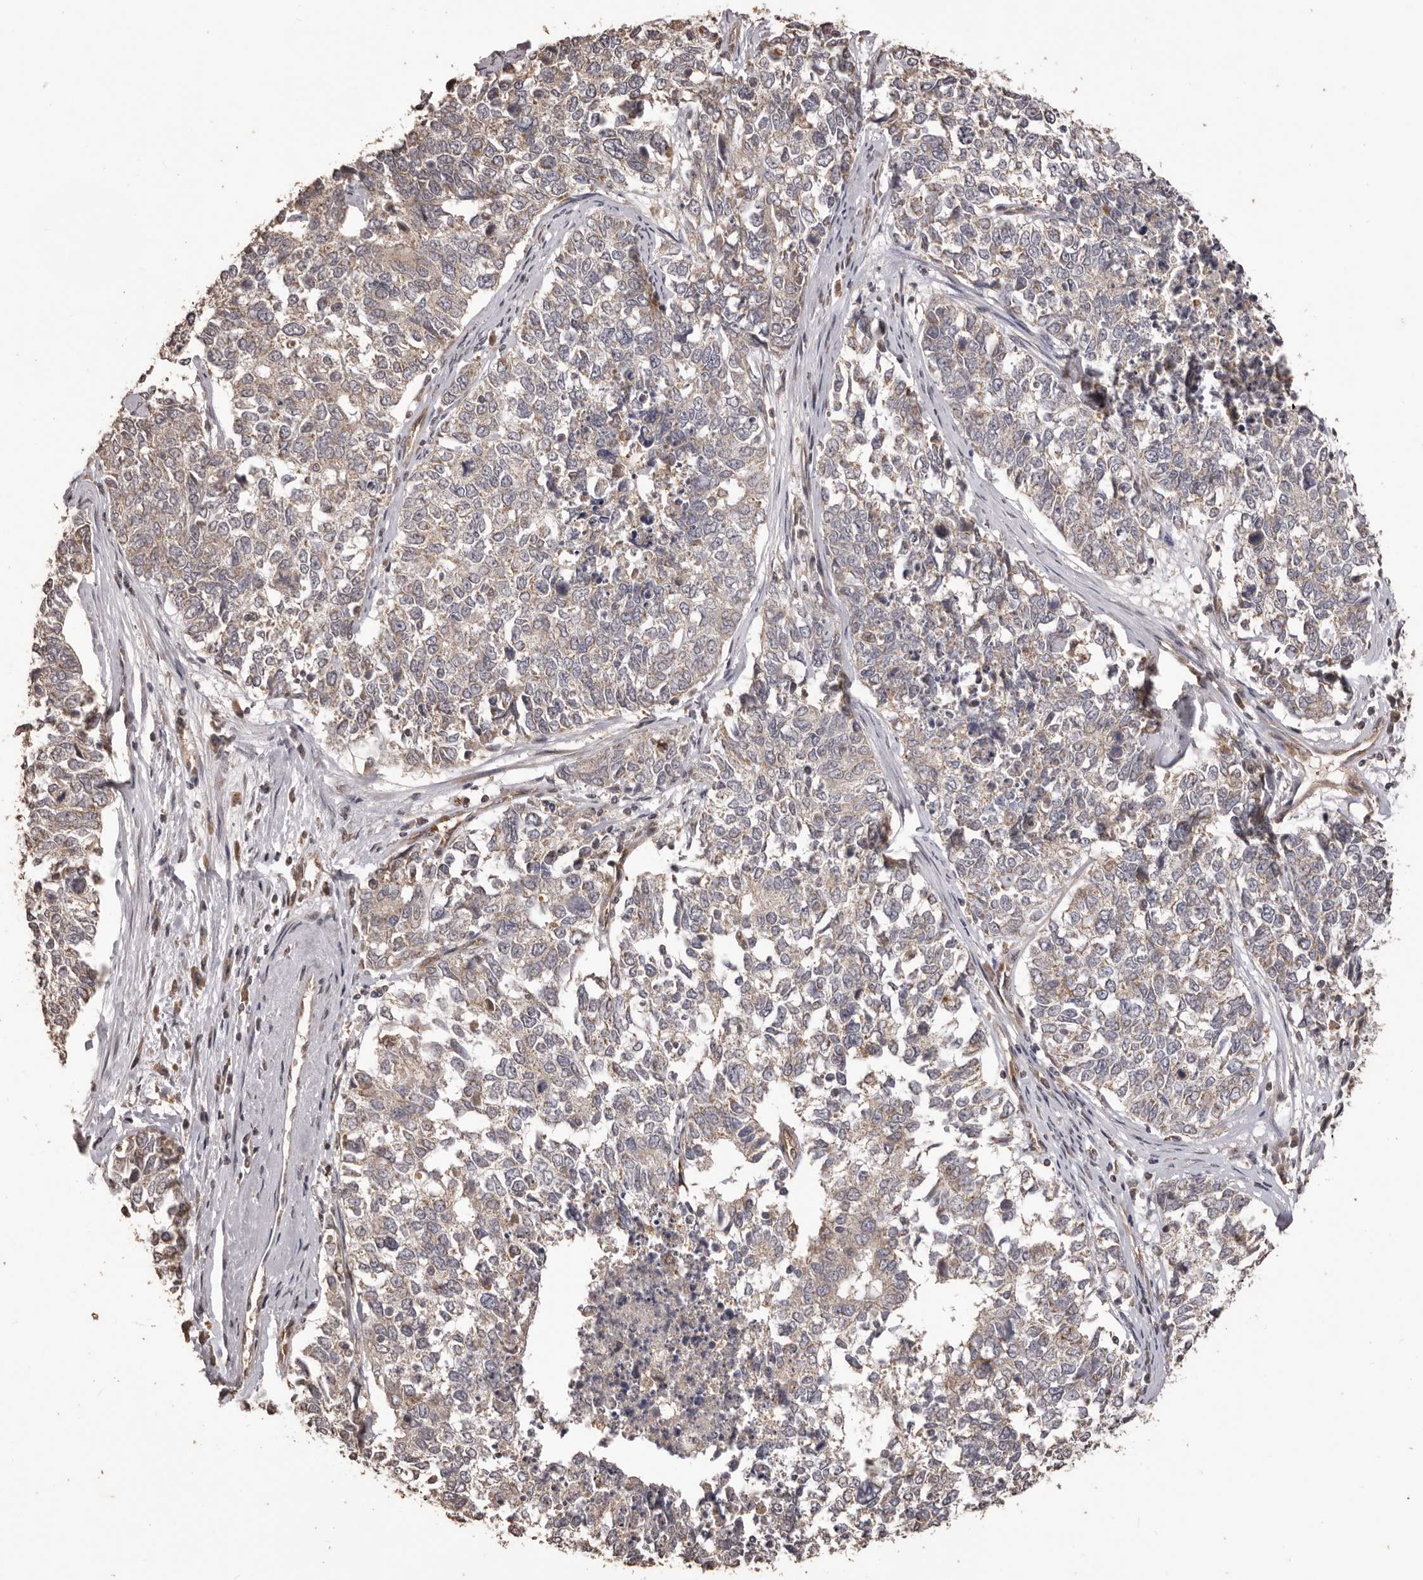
{"staining": {"intensity": "weak", "quantity": "25%-75%", "location": "cytoplasmic/membranous"}, "tissue": "cervical cancer", "cell_type": "Tumor cells", "image_type": "cancer", "snomed": [{"axis": "morphology", "description": "Squamous cell carcinoma, NOS"}, {"axis": "topography", "description": "Cervix"}], "caption": "Protein expression analysis of squamous cell carcinoma (cervical) reveals weak cytoplasmic/membranous expression in about 25%-75% of tumor cells. (brown staining indicates protein expression, while blue staining denotes nuclei).", "gene": "QRSL1", "patient": {"sex": "female", "age": 63}}